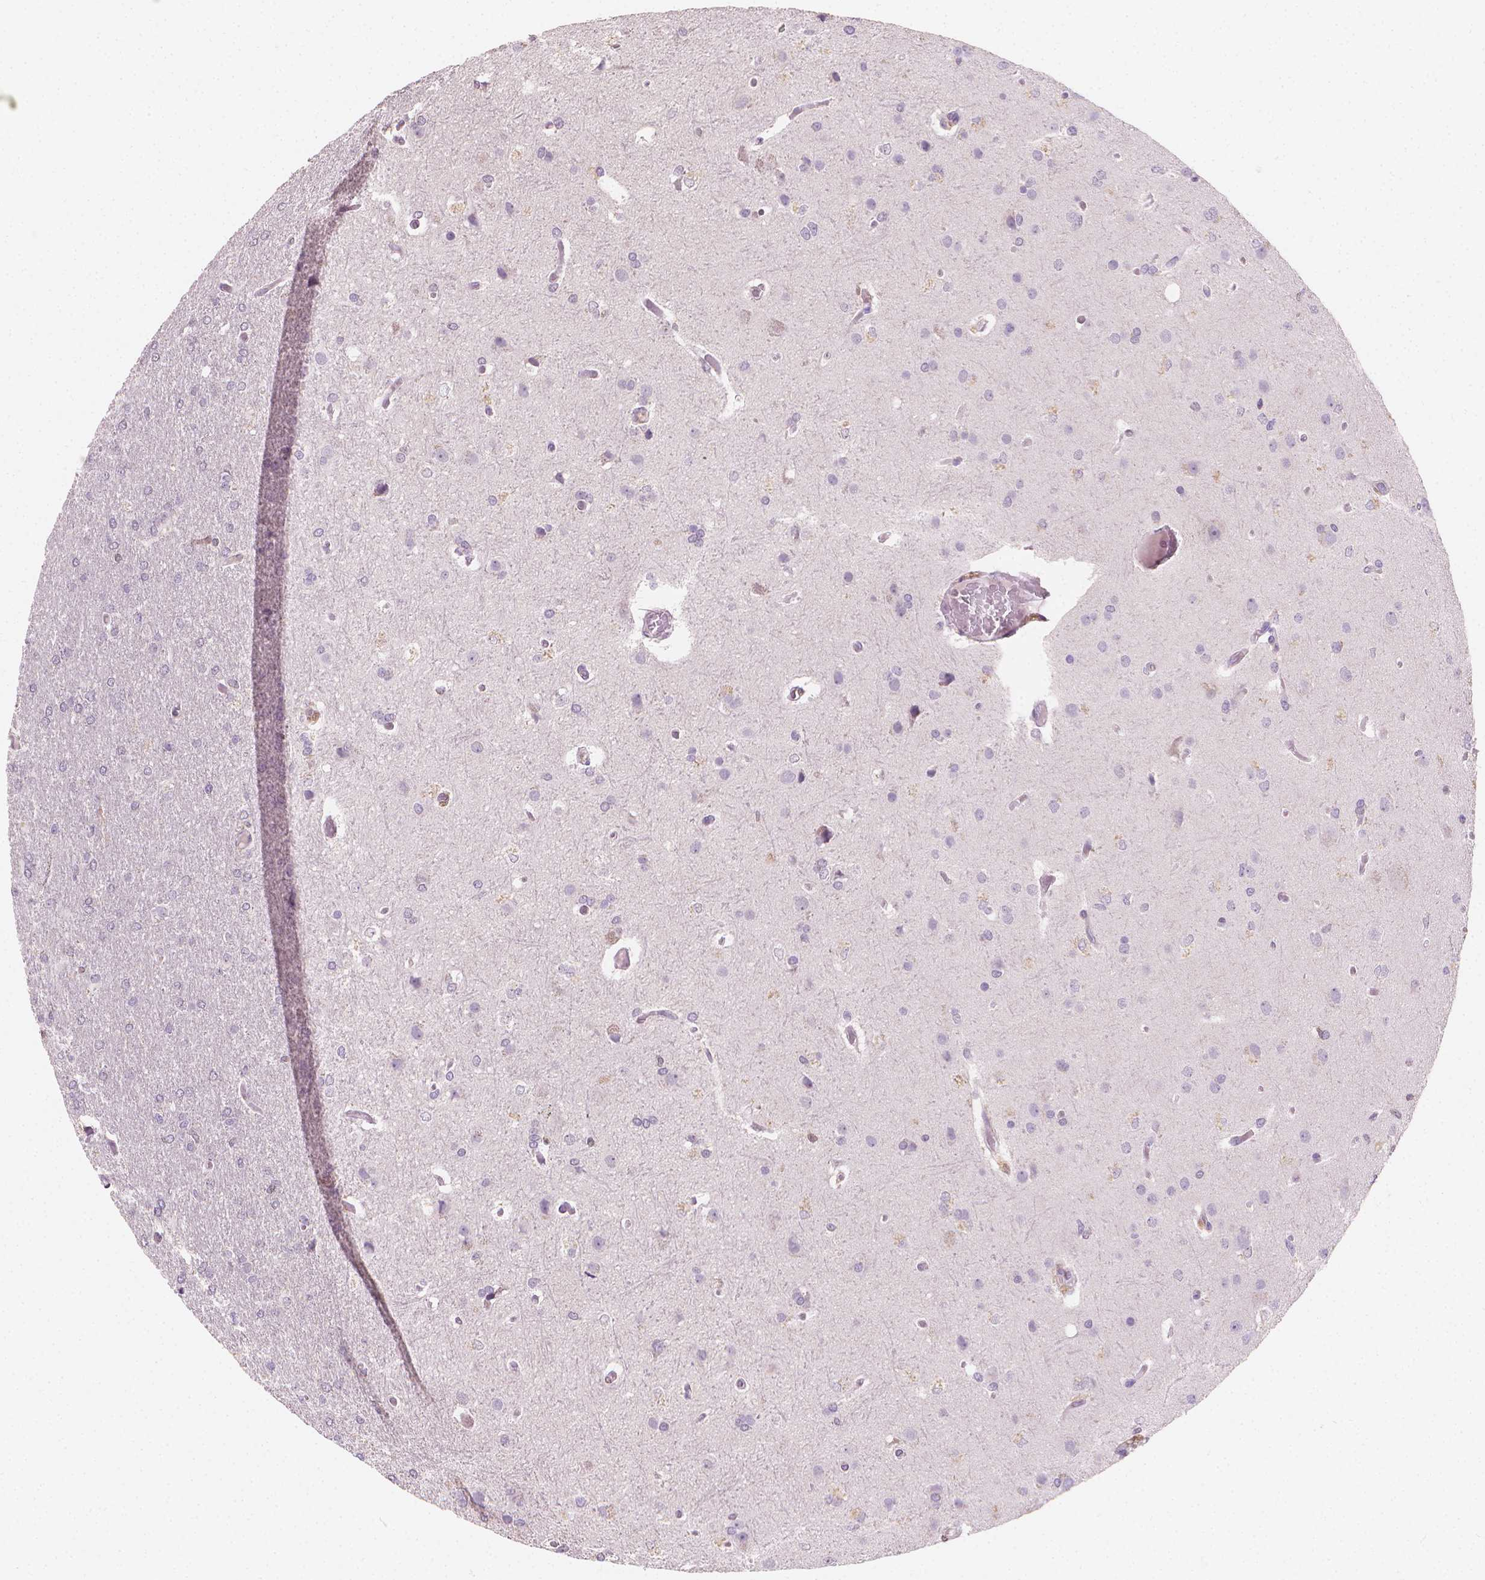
{"staining": {"intensity": "negative", "quantity": "none", "location": "none"}, "tissue": "glioma", "cell_type": "Tumor cells", "image_type": "cancer", "snomed": [{"axis": "morphology", "description": "Glioma, malignant, High grade"}, {"axis": "topography", "description": "Brain"}], "caption": "Immunohistochemical staining of glioma exhibits no significant expression in tumor cells.", "gene": "TNFAIP2", "patient": {"sex": "male", "age": 68}}